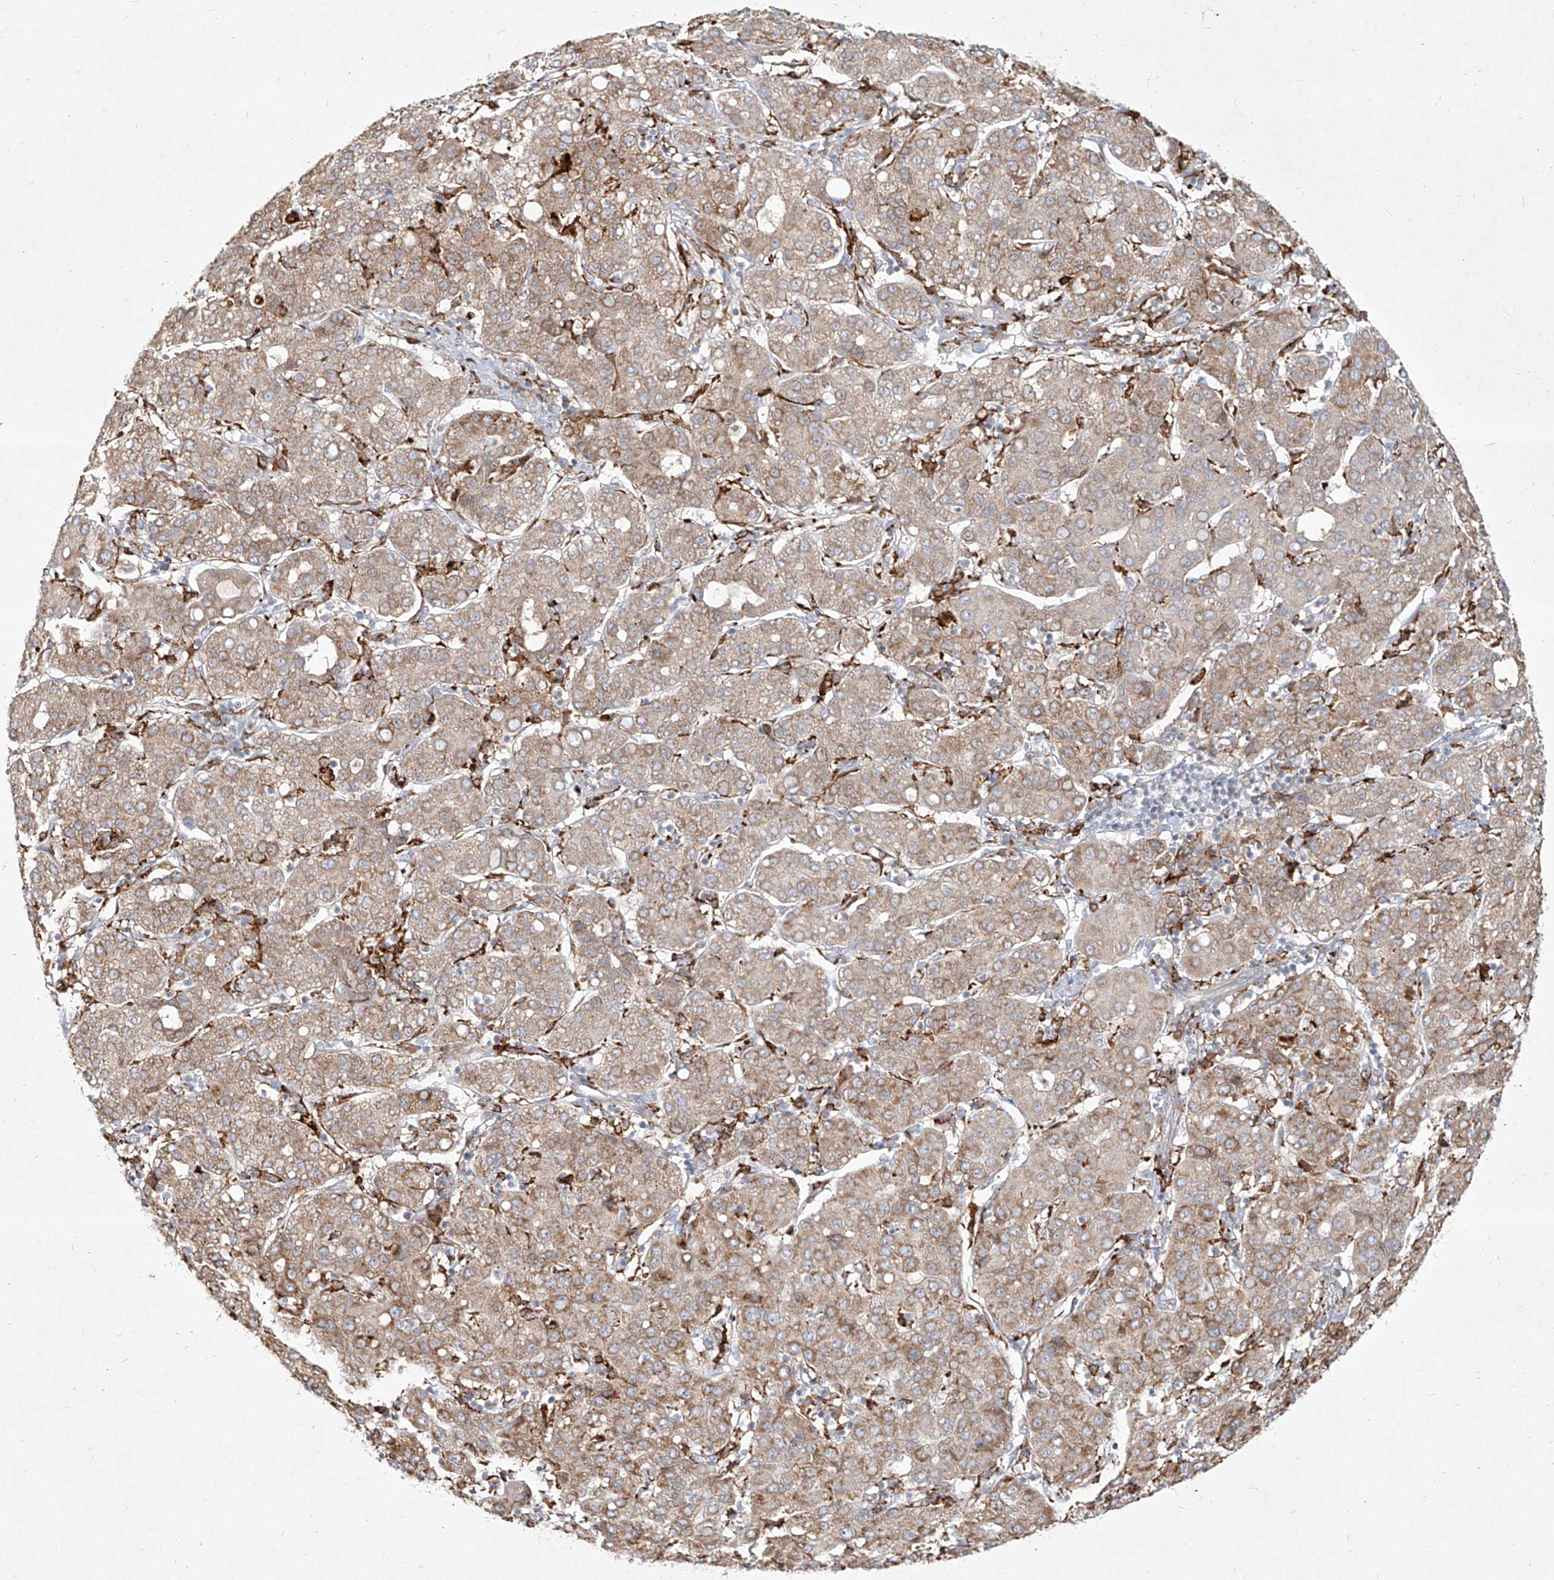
{"staining": {"intensity": "weak", "quantity": "25%-75%", "location": "cytoplasmic/membranous"}, "tissue": "liver cancer", "cell_type": "Tumor cells", "image_type": "cancer", "snomed": [{"axis": "morphology", "description": "Carcinoma, Hepatocellular, NOS"}, {"axis": "topography", "description": "Liver"}], "caption": "Immunohistochemistry (IHC) histopathology image of human liver hepatocellular carcinoma stained for a protein (brown), which reveals low levels of weak cytoplasmic/membranous positivity in about 25%-75% of tumor cells.", "gene": "CD209", "patient": {"sex": "male", "age": 65}}